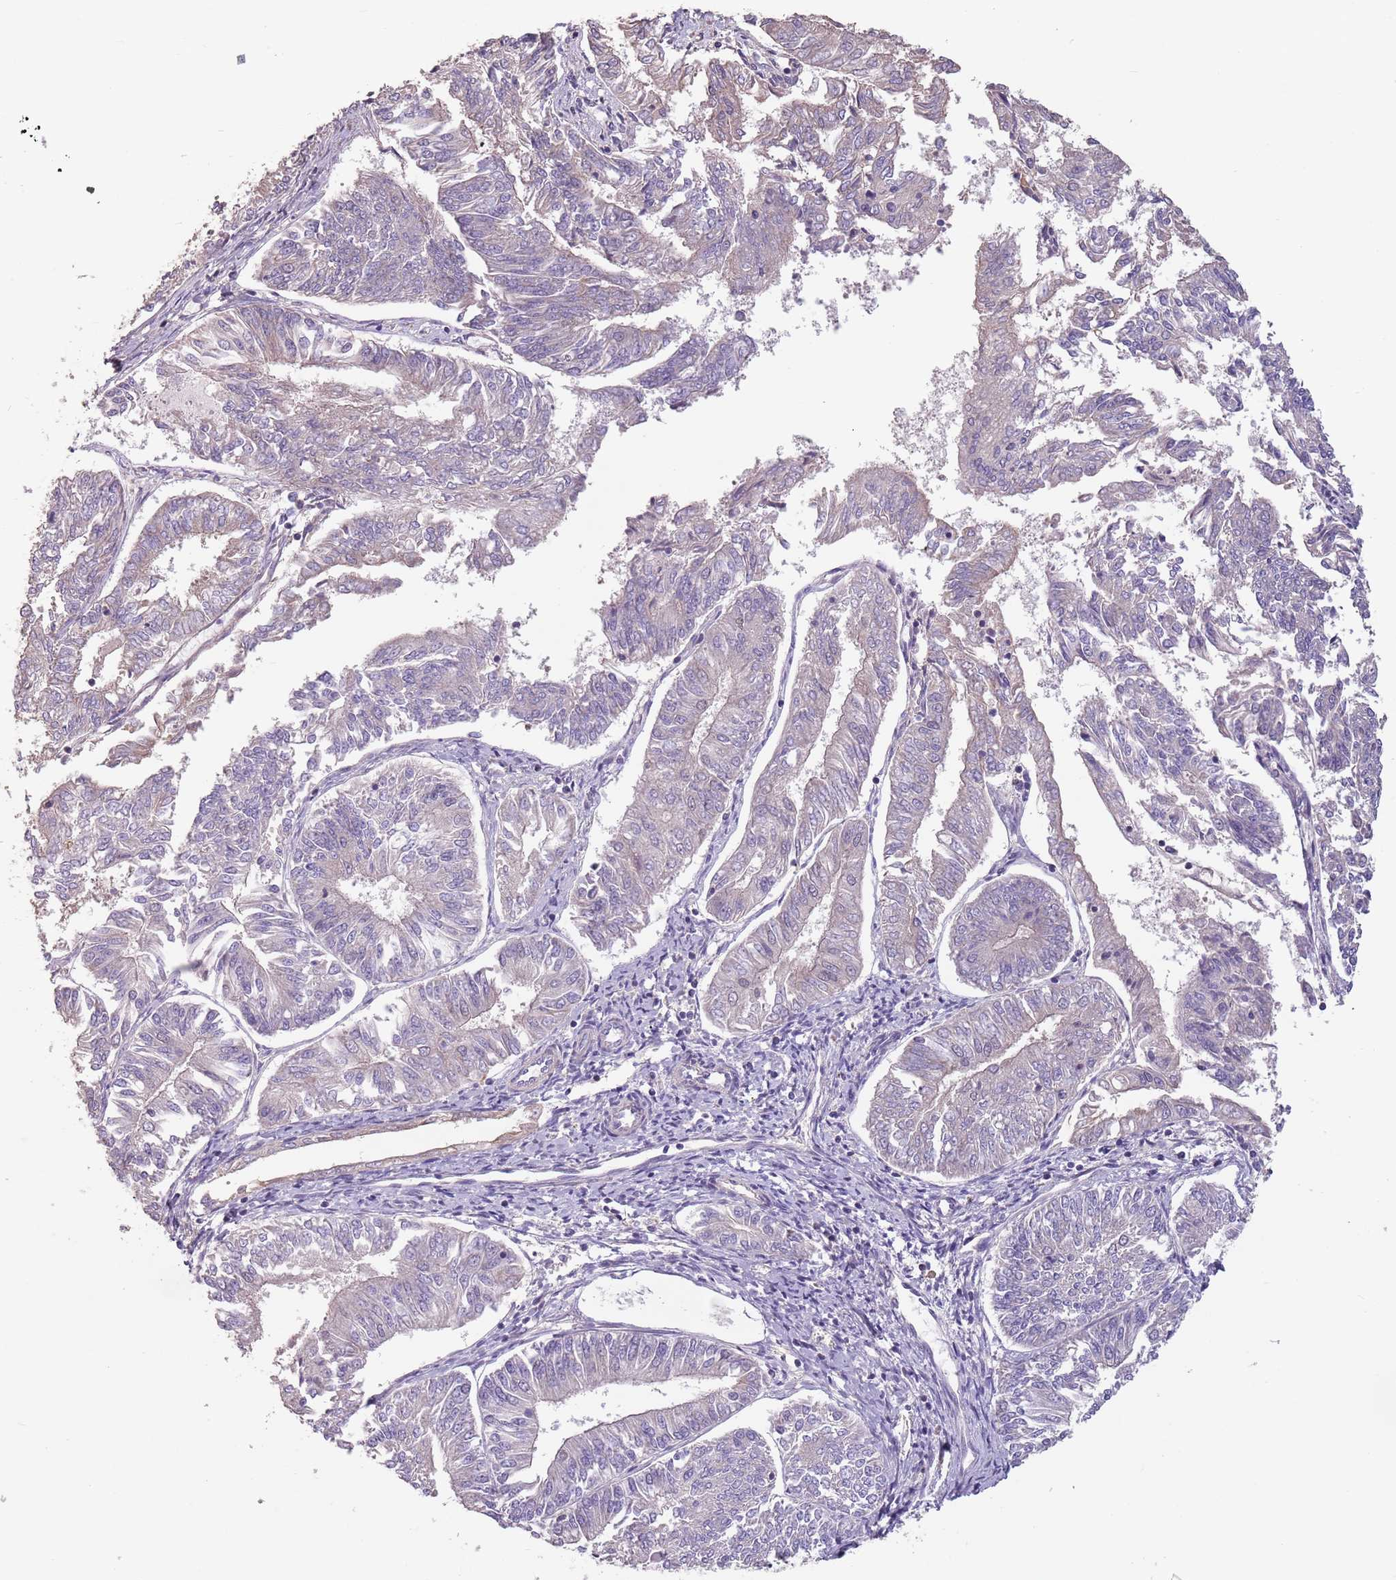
{"staining": {"intensity": "weak", "quantity": "<25%", "location": "cytoplasmic/membranous"}, "tissue": "endometrial cancer", "cell_type": "Tumor cells", "image_type": "cancer", "snomed": [{"axis": "morphology", "description": "Adenocarcinoma, NOS"}, {"axis": "topography", "description": "Endometrium"}], "caption": "The histopathology image shows no significant positivity in tumor cells of endometrial cancer. (Stains: DAB (3,3'-diaminobenzidine) immunohistochemistry with hematoxylin counter stain, Microscopy: brightfield microscopy at high magnification).", "gene": "MBD3L1", "patient": {"sex": "female", "age": 58}}